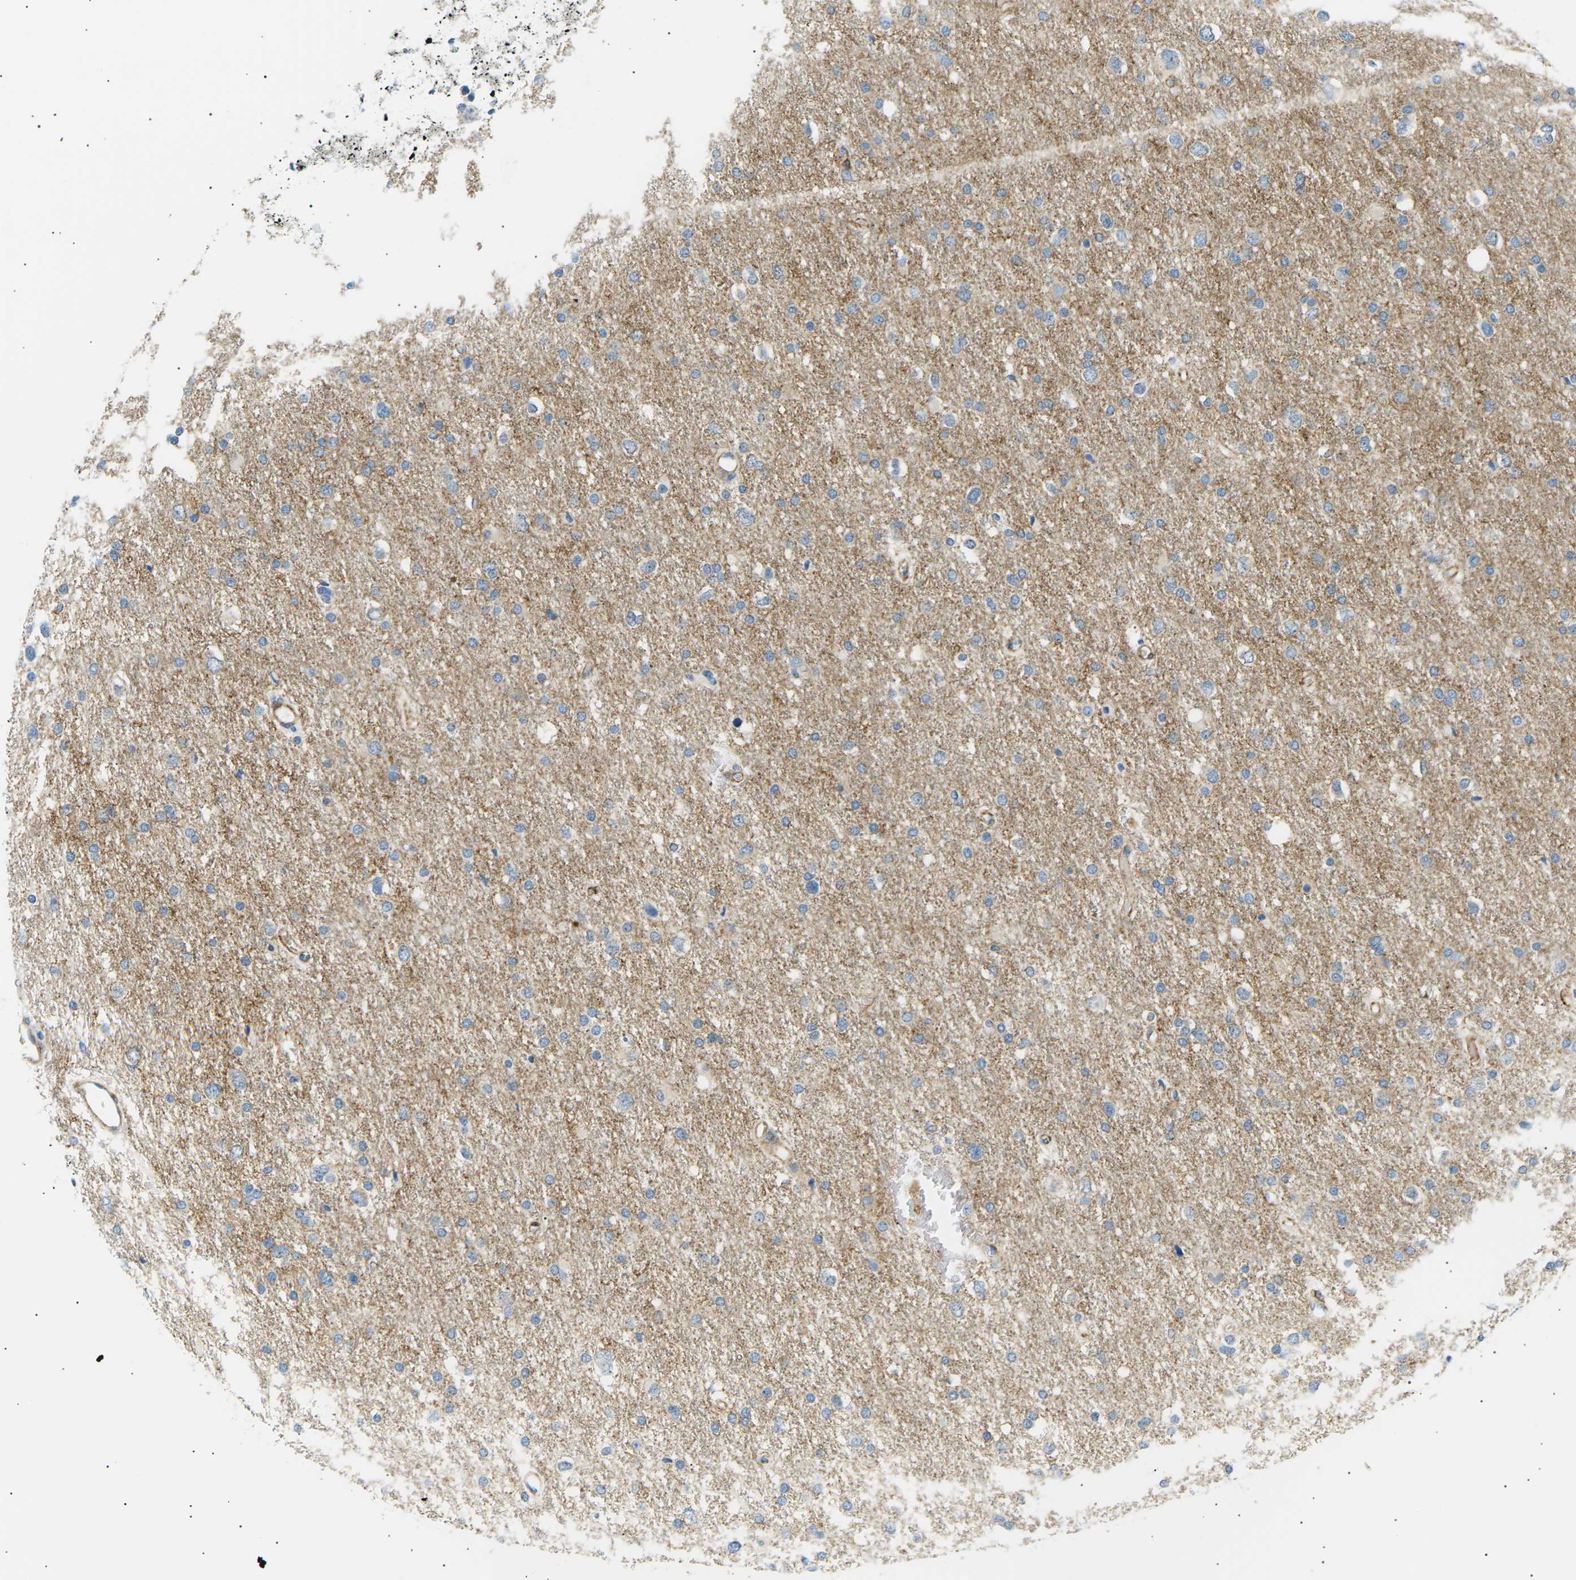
{"staining": {"intensity": "weak", "quantity": "<25%", "location": "cytoplasmic/membranous"}, "tissue": "glioma", "cell_type": "Tumor cells", "image_type": "cancer", "snomed": [{"axis": "morphology", "description": "Glioma, malignant, Low grade"}, {"axis": "topography", "description": "Brain"}], "caption": "Tumor cells show no significant expression in malignant low-grade glioma.", "gene": "SEPTIN5", "patient": {"sex": "female", "age": 37}}